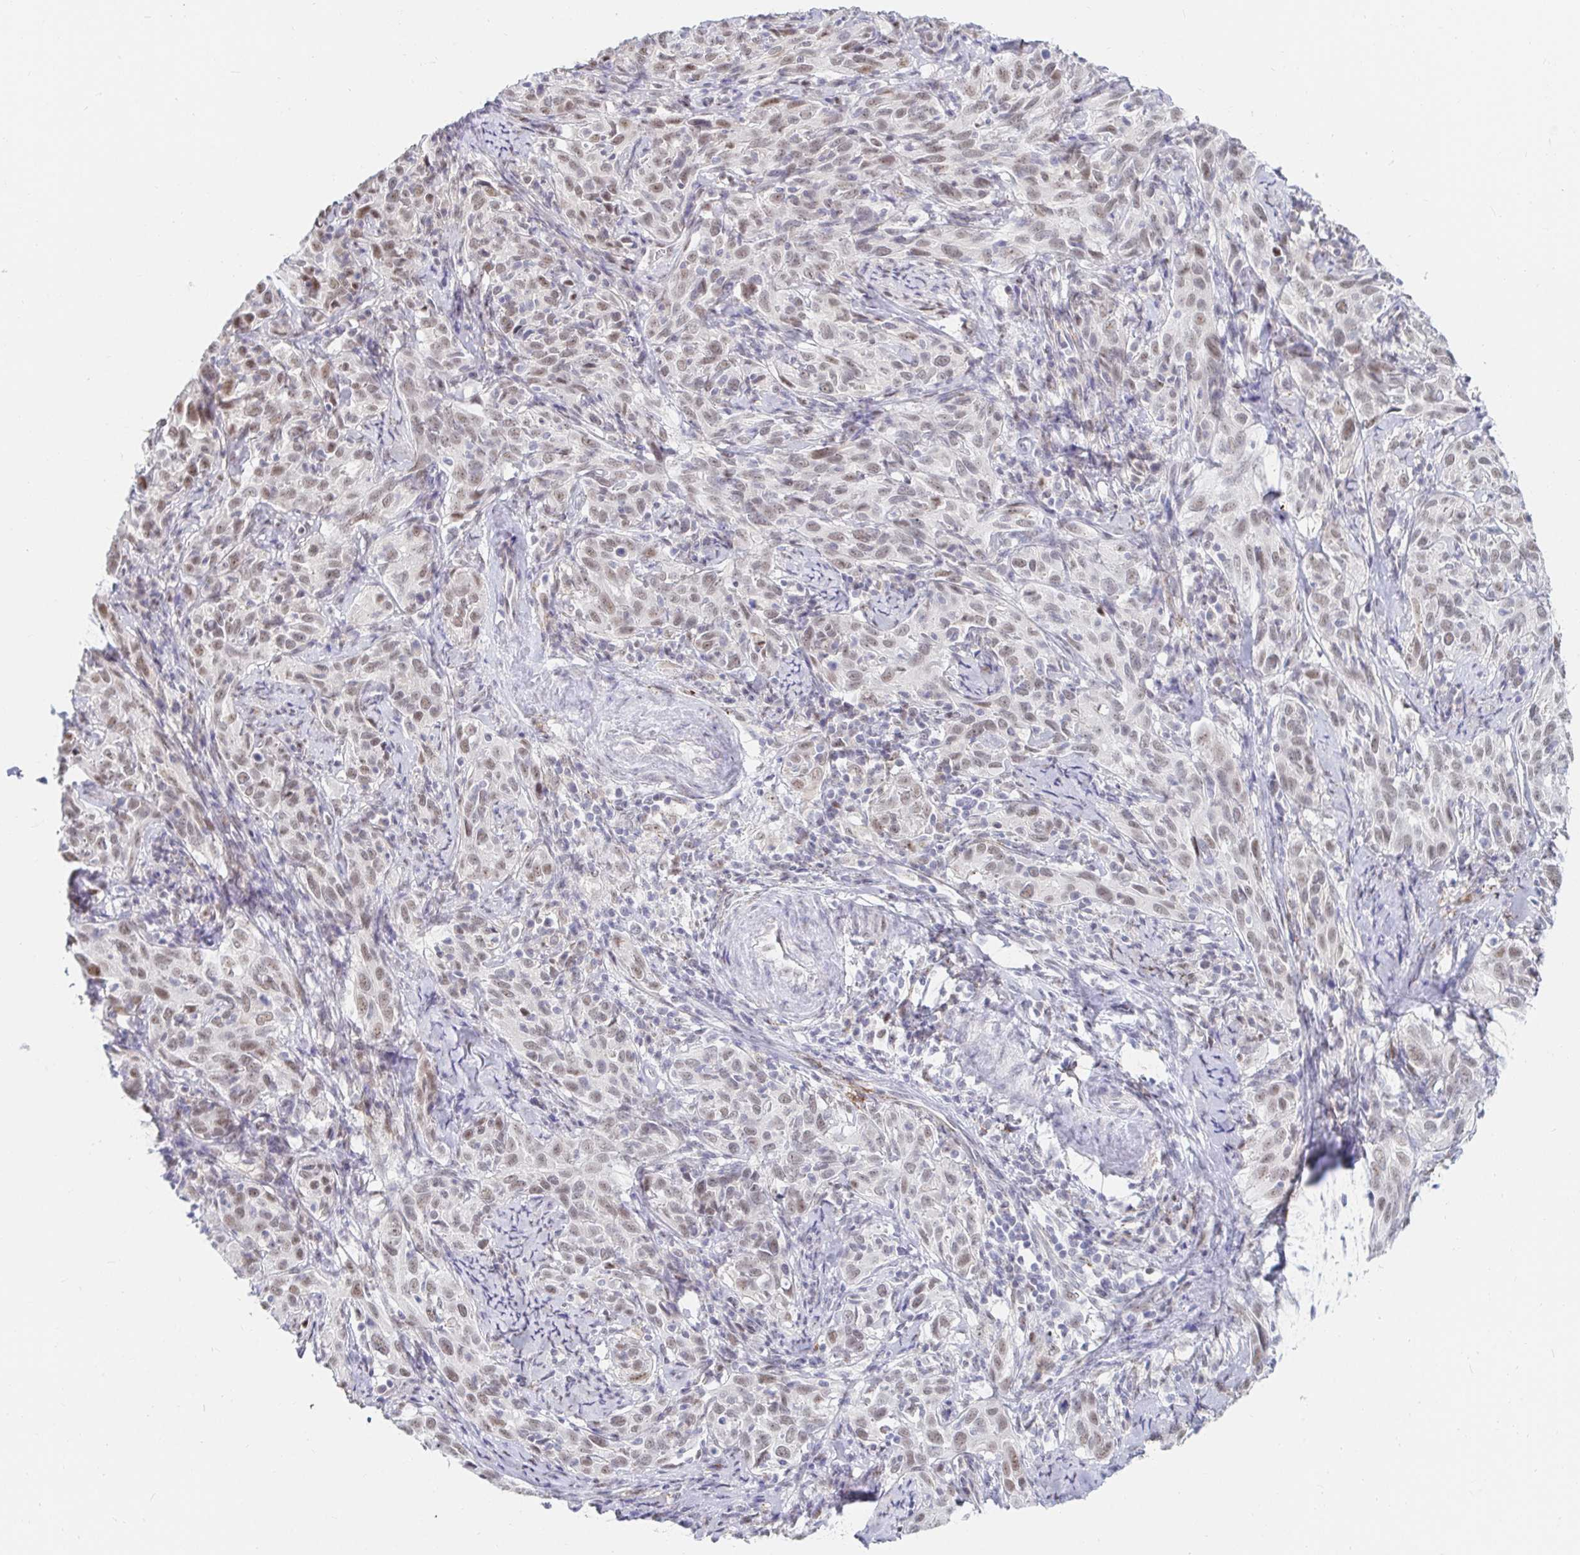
{"staining": {"intensity": "weak", "quantity": ">75%", "location": "nuclear"}, "tissue": "cervical cancer", "cell_type": "Tumor cells", "image_type": "cancer", "snomed": [{"axis": "morphology", "description": "Normal tissue, NOS"}, {"axis": "morphology", "description": "Squamous cell carcinoma, NOS"}, {"axis": "topography", "description": "Cervix"}], "caption": "High-magnification brightfield microscopy of squamous cell carcinoma (cervical) stained with DAB (brown) and counterstained with hematoxylin (blue). tumor cells exhibit weak nuclear staining is seen in about>75% of cells.", "gene": "COL28A1", "patient": {"sex": "female", "age": 51}}